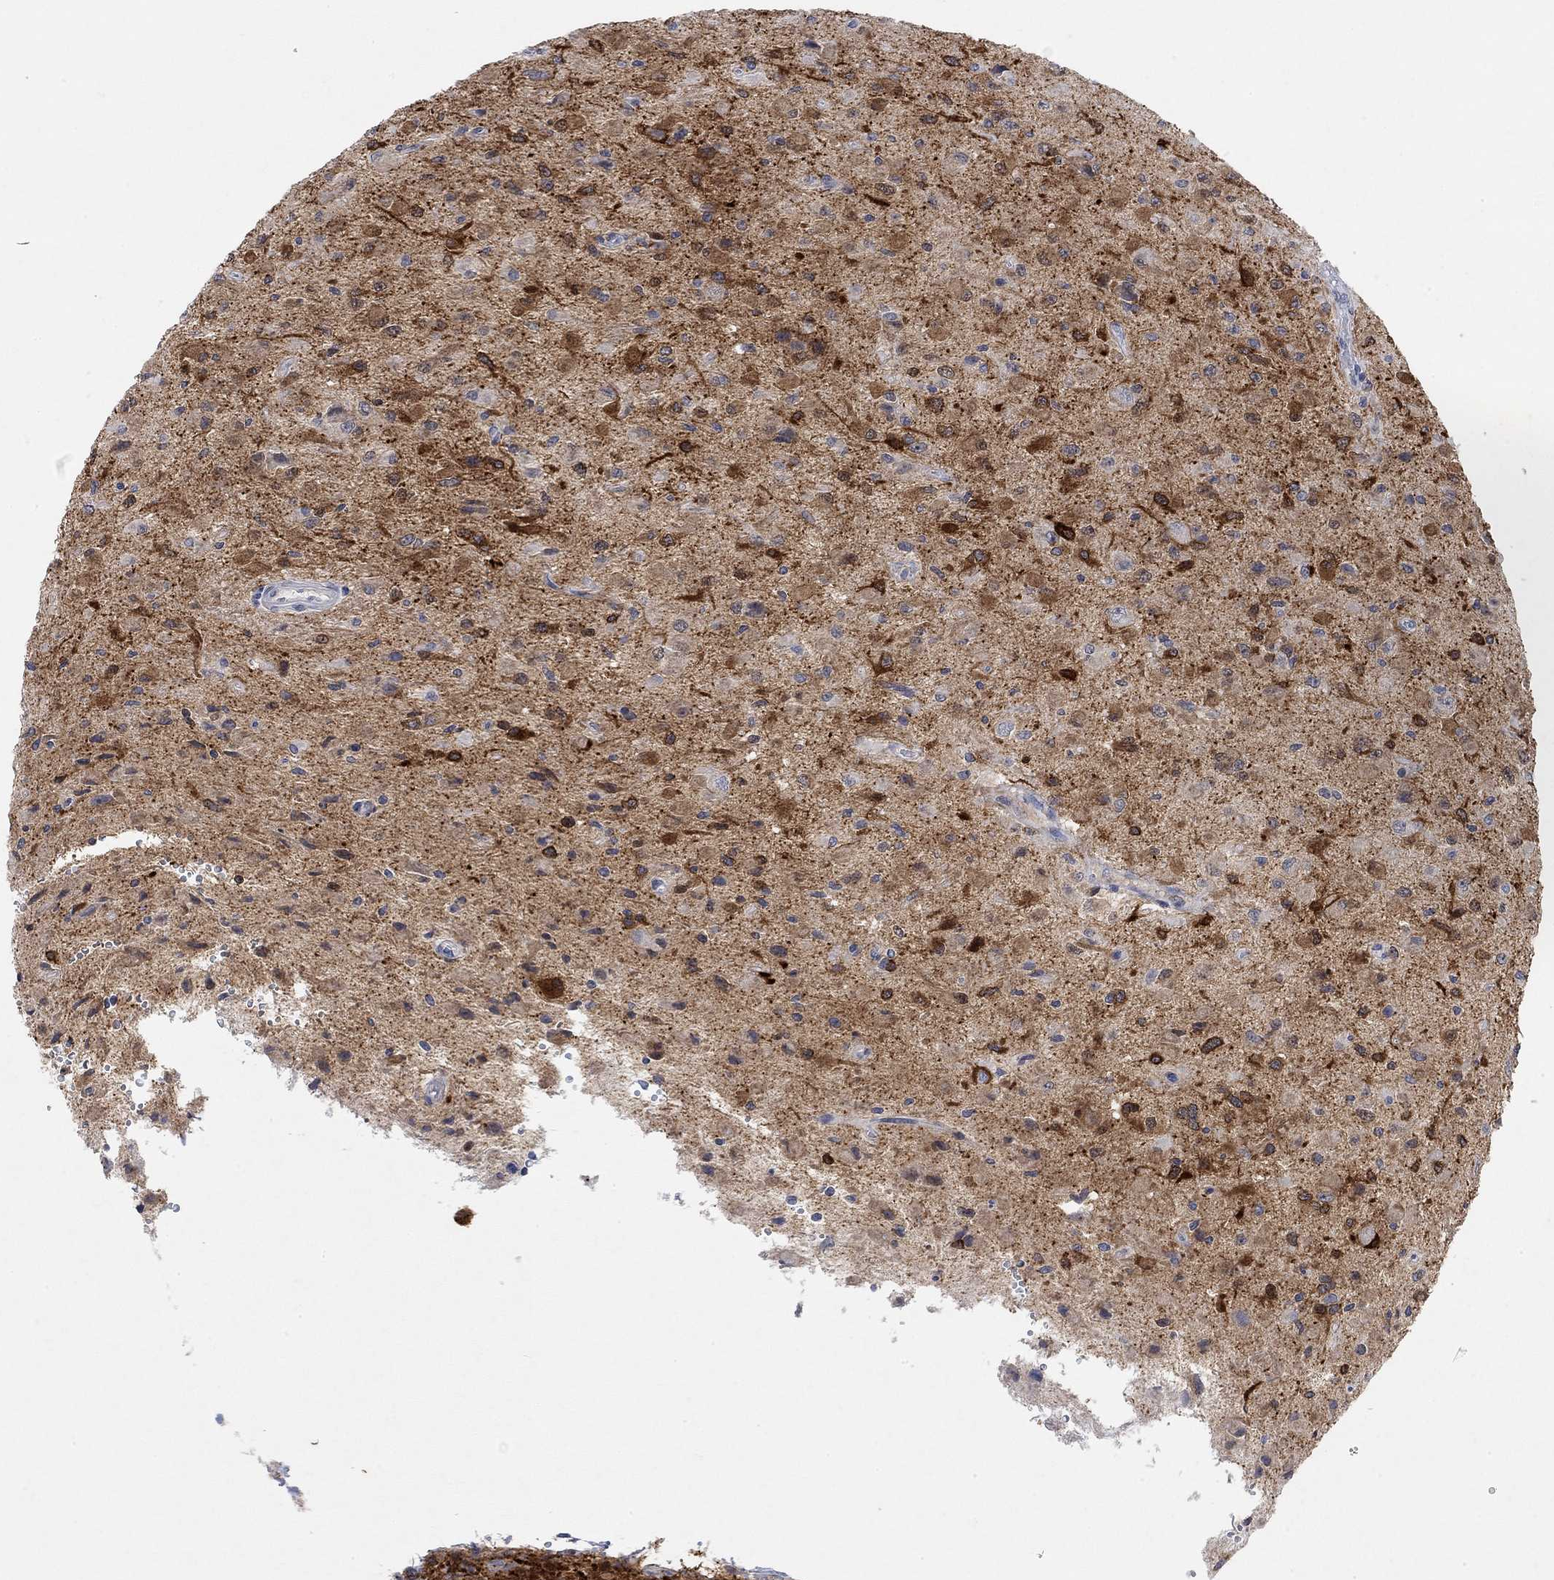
{"staining": {"intensity": "negative", "quantity": "none", "location": "none"}, "tissue": "glioma", "cell_type": "Tumor cells", "image_type": "cancer", "snomed": [{"axis": "morphology", "description": "Glioma, malignant, High grade"}, {"axis": "topography", "description": "Cerebral cortex"}], "caption": "Histopathology image shows no protein expression in tumor cells of malignant glioma (high-grade) tissue.", "gene": "VAT1L", "patient": {"sex": "male", "age": 35}}